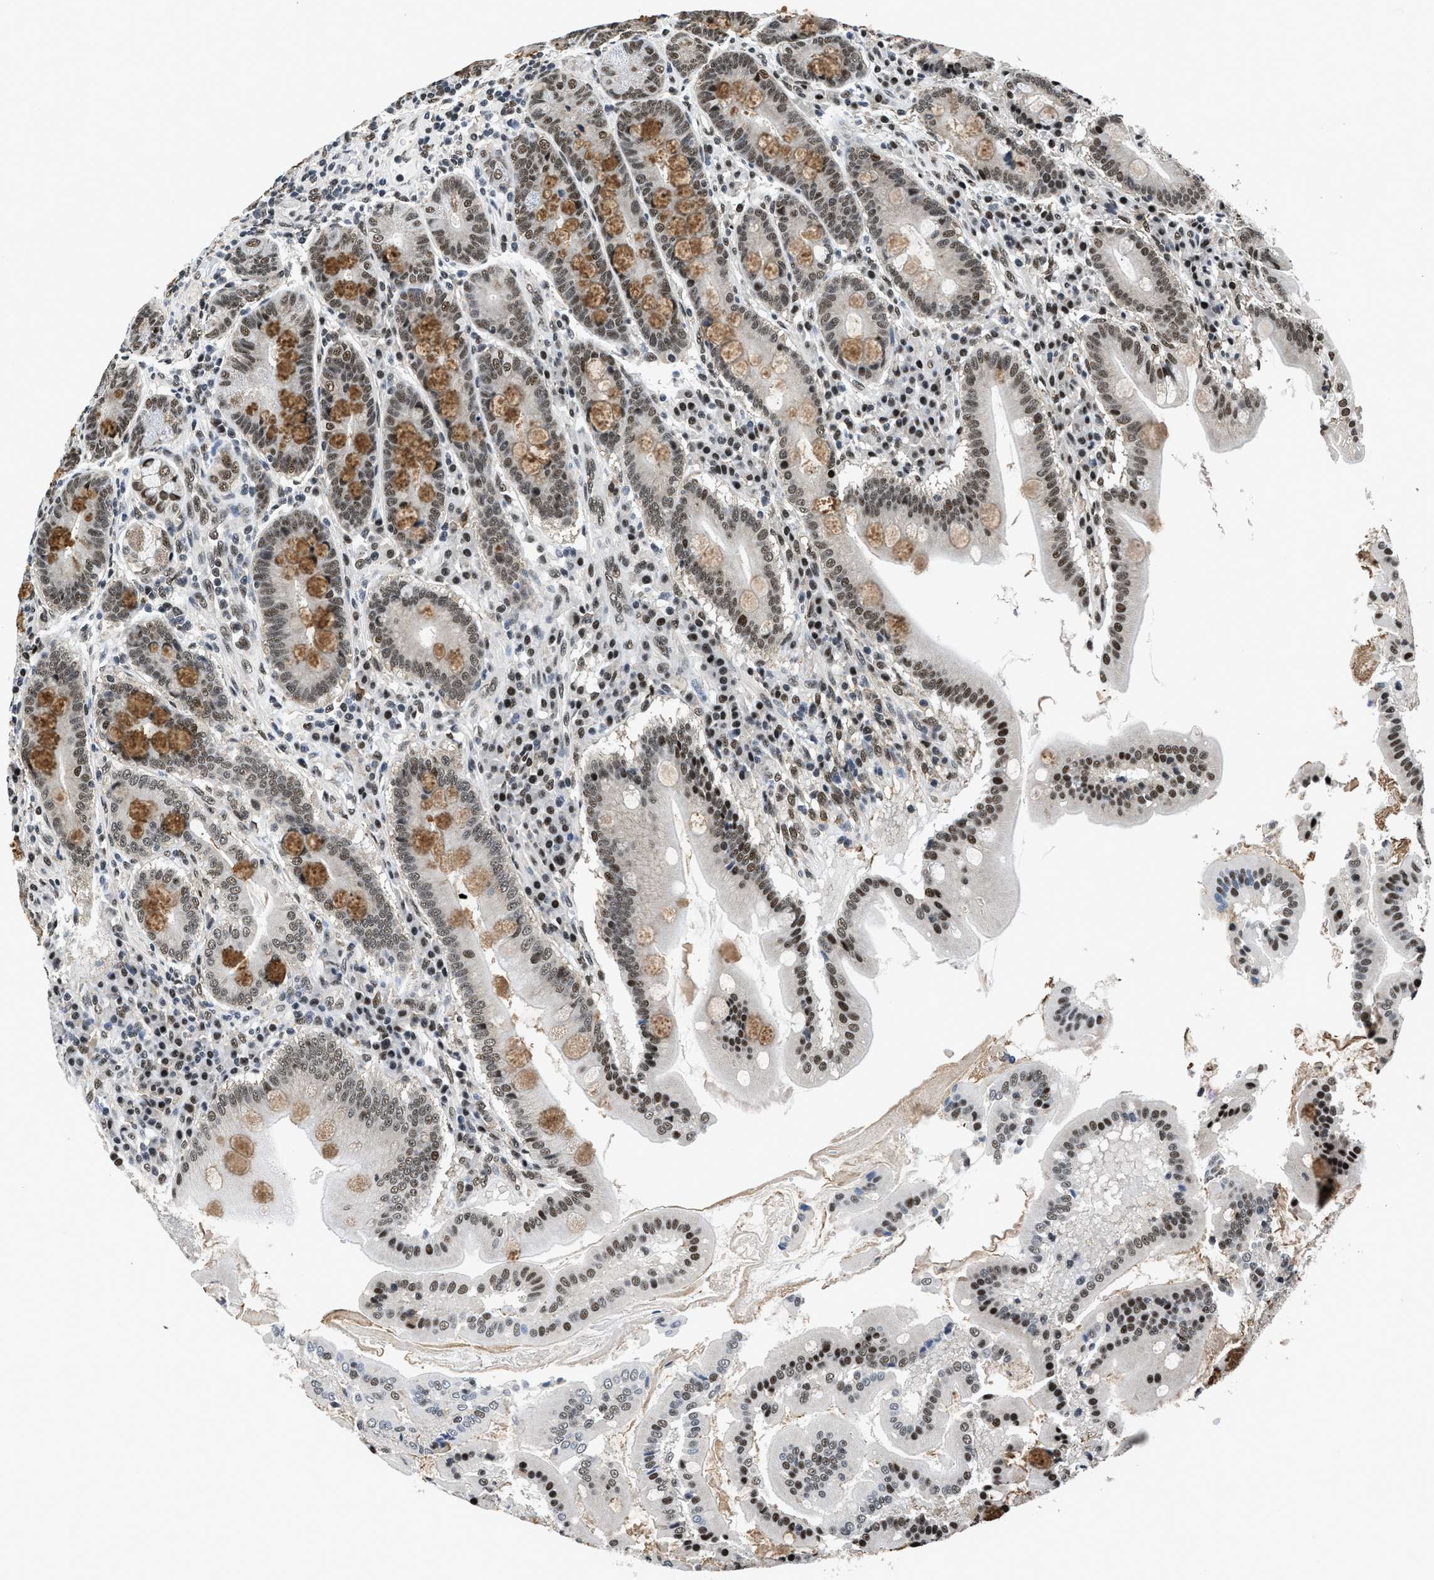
{"staining": {"intensity": "strong", "quantity": ">75%", "location": "cytoplasmic/membranous,nuclear"}, "tissue": "duodenum", "cell_type": "Glandular cells", "image_type": "normal", "snomed": [{"axis": "morphology", "description": "Normal tissue, NOS"}, {"axis": "topography", "description": "Duodenum"}], "caption": "Duodenum stained with immunohistochemistry demonstrates strong cytoplasmic/membranous,nuclear positivity in about >75% of glandular cells. Using DAB (3,3'-diaminobenzidine) (brown) and hematoxylin (blue) stains, captured at high magnification using brightfield microscopy.", "gene": "HNRNPF", "patient": {"sex": "male", "age": 50}}